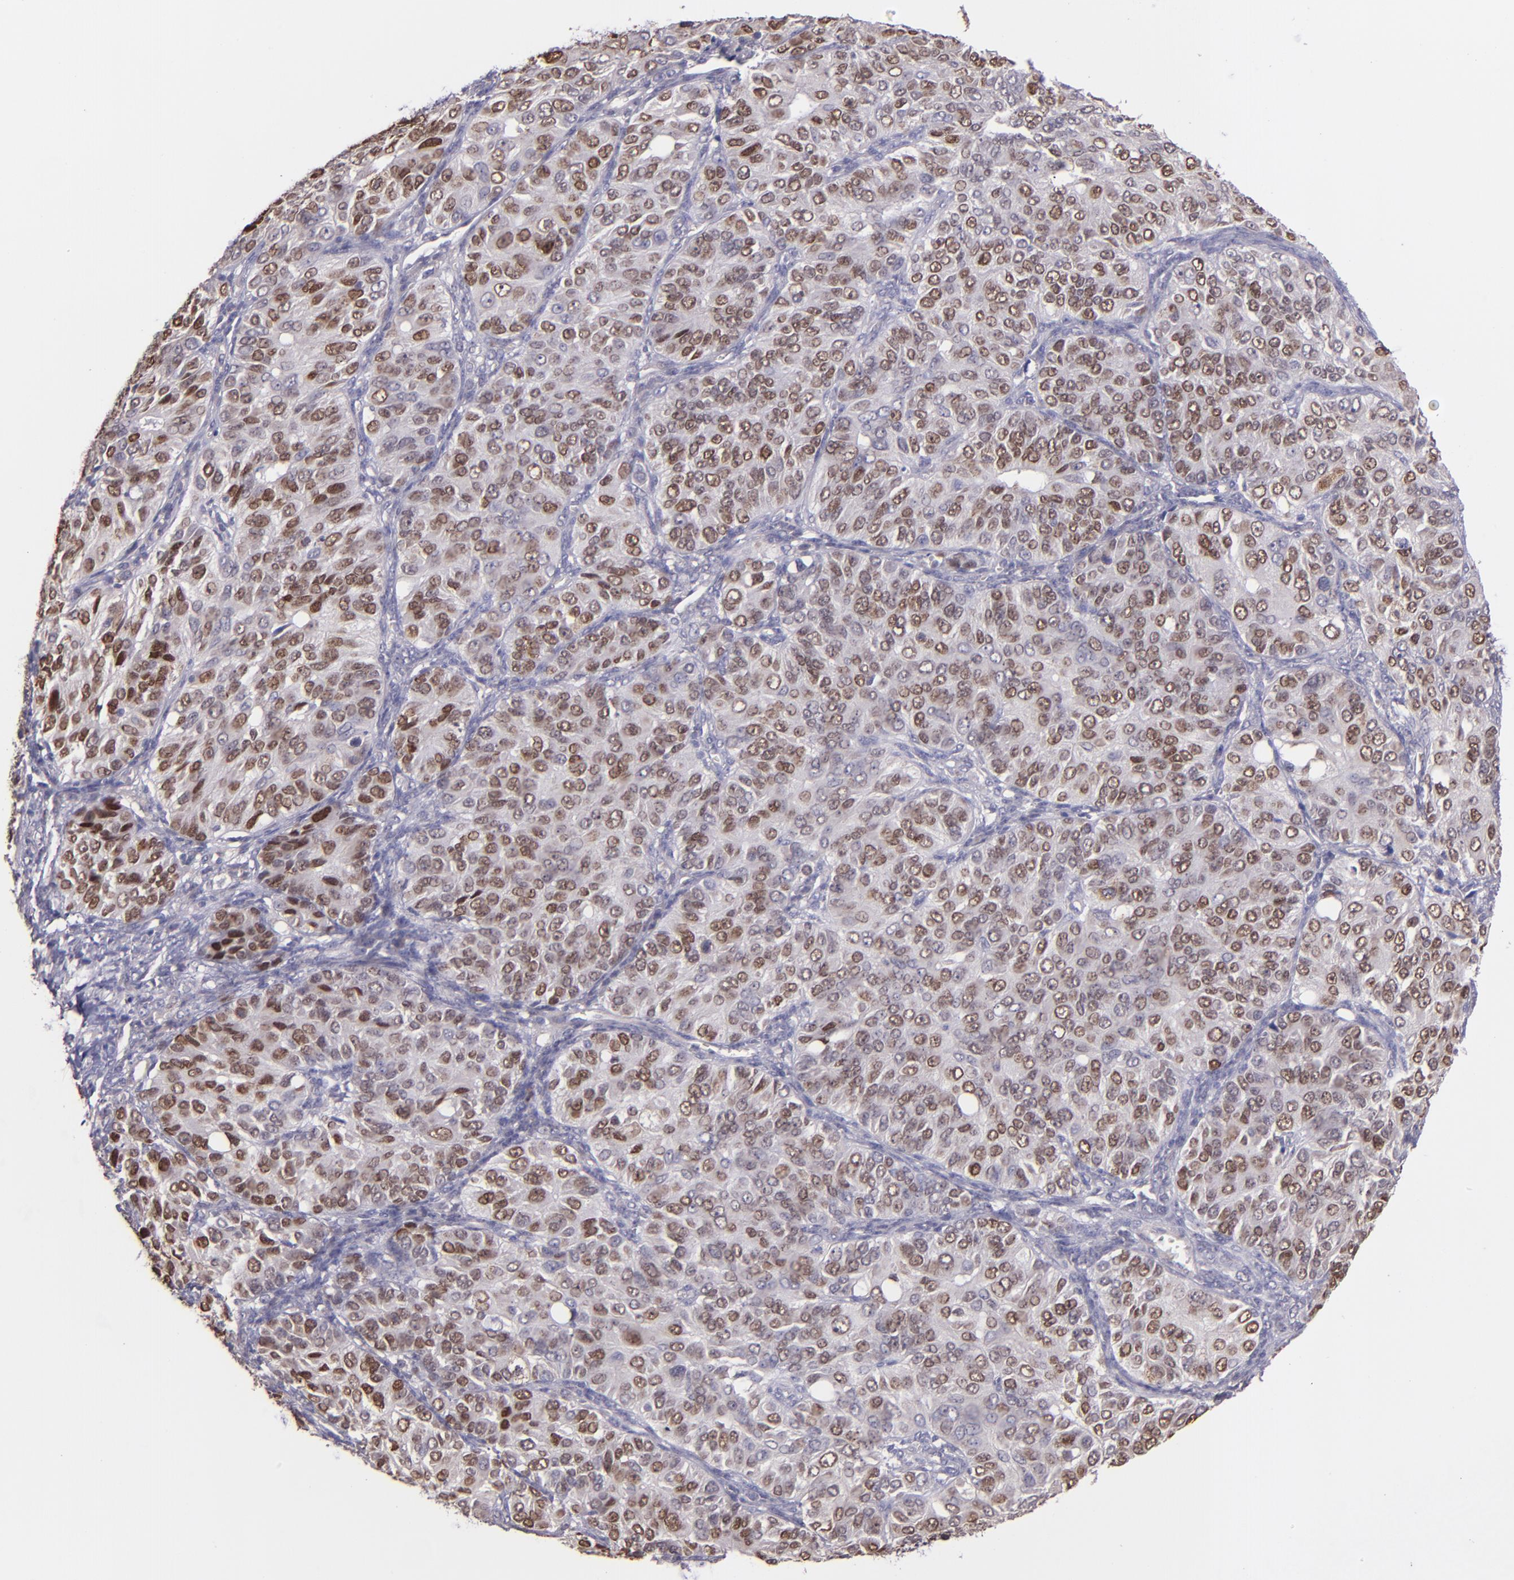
{"staining": {"intensity": "moderate", "quantity": ">75%", "location": "nuclear"}, "tissue": "ovarian cancer", "cell_type": "Tumor cells", "image_type": "cancer", "snomed": [{"axis": "morphology", "description": "Carcinoma, endometroid"}, {"axis": "topography", "description": "Ovary"}], "caption": "The micrograph shows immunohistochemical staining of ovarian cancer. There is moderate nuclear expression is identified in about >75% of tumor cells. (DAB = brown stain, brightfield microscopy at high magnification).", "gene": "NUP62CL", "patient": {"sex": "female", "age": 51}}